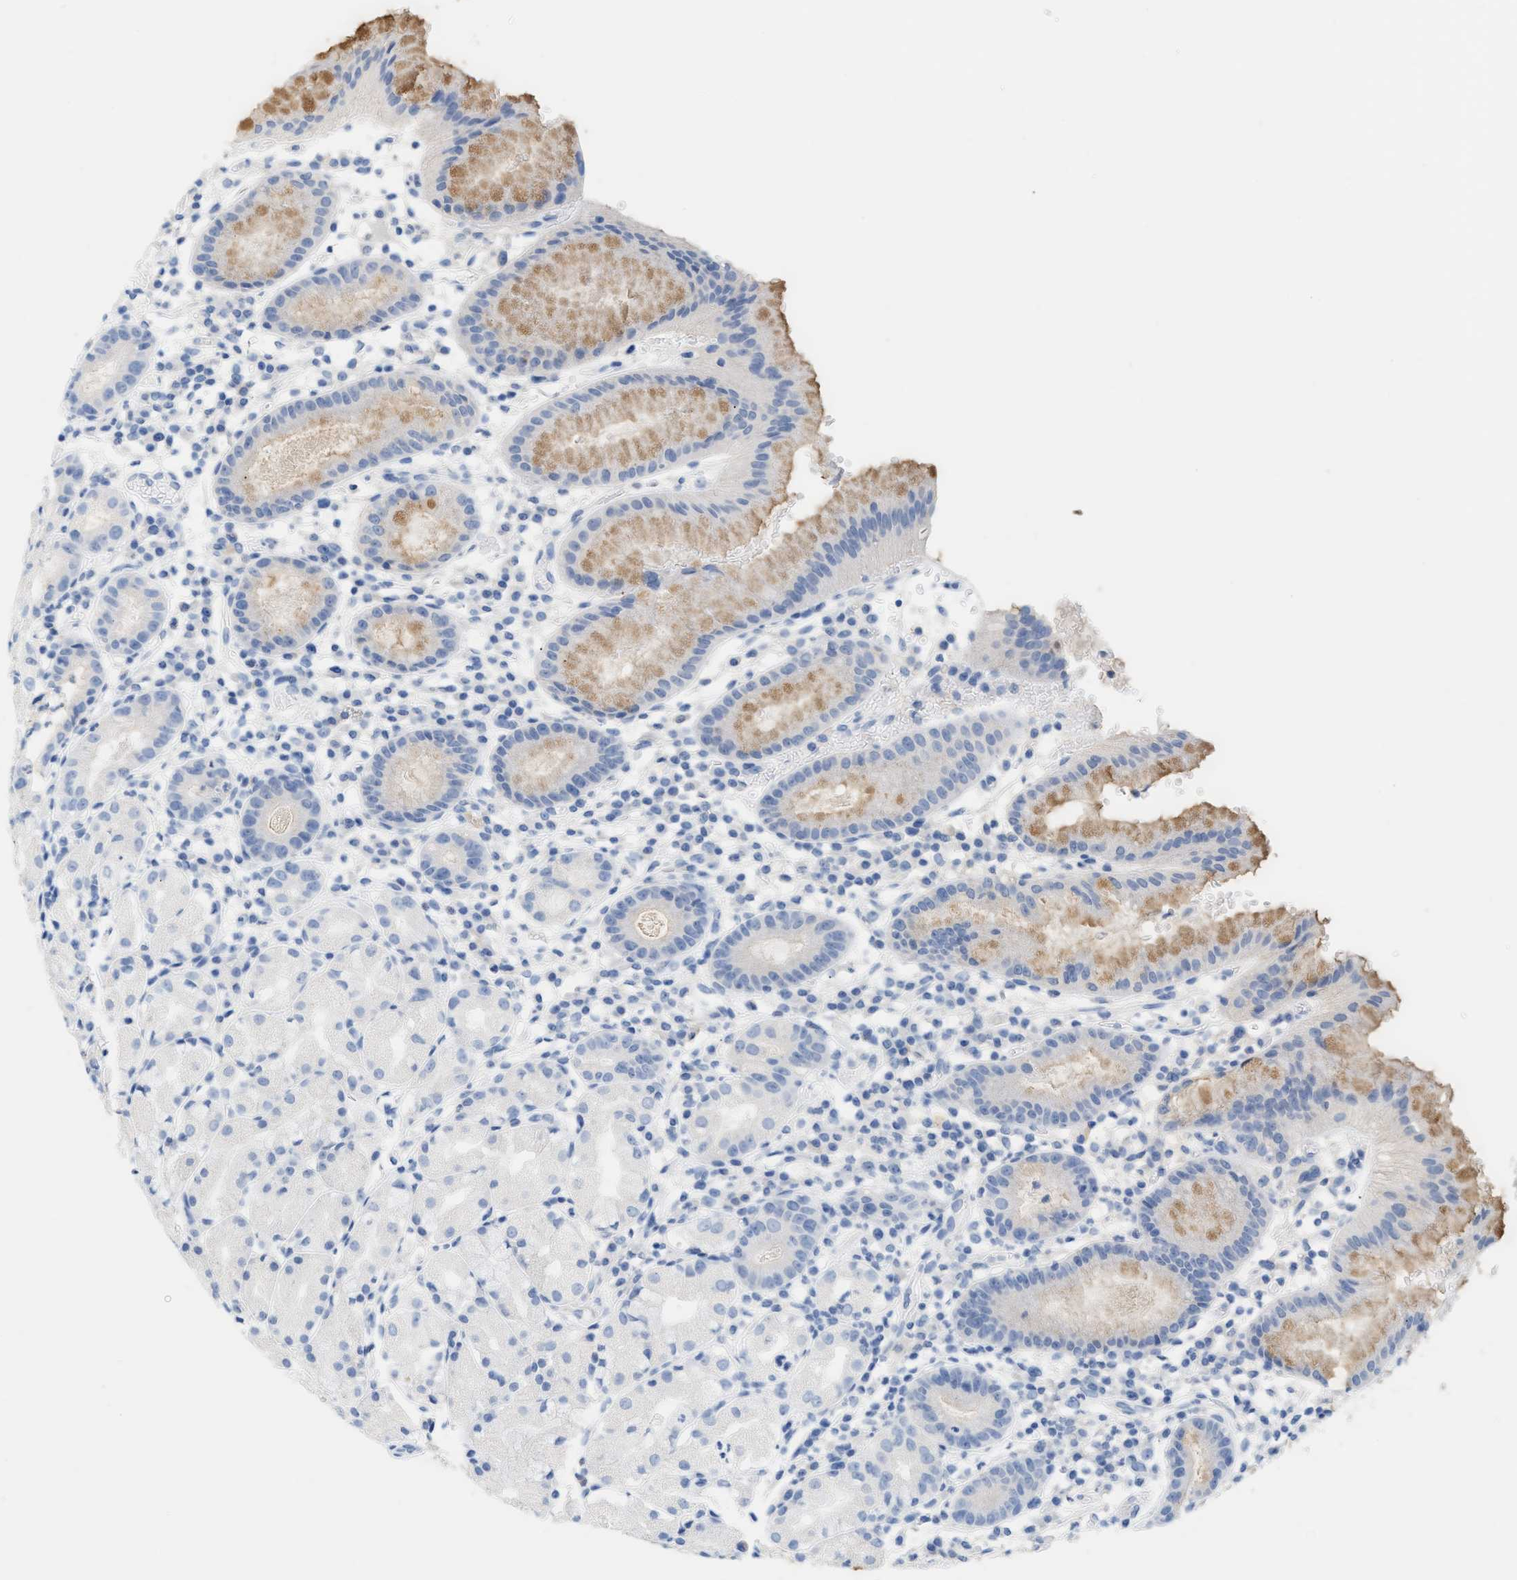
{"staining": {"intensity": "moderate", "quantity": "<25%", "location": "cytoplasmic/membranous"}, "tissue": "stomach", "cell_type": "Glandular cells", "image_type": "normal", "snomed": [{"axis": "morphology", "description": "Normal tissue, NOS"}, {"axis": "topography", "description": "Stomach"}, {"axis": "topography", "description": "Stomach, lower"}], "caption": "High-magnification brightfield microscopy of normal stomach stained with DAB (3,3'-diaminobenzidine) (brown) and counterstained with hematoxylin (blue). glandular cells exhibit moderate cytoplasmic/membranous positivity is seen in approximately<25% of cells.", "gene": "PAPPA", "patient": {"sex": "female", "age": 75}}